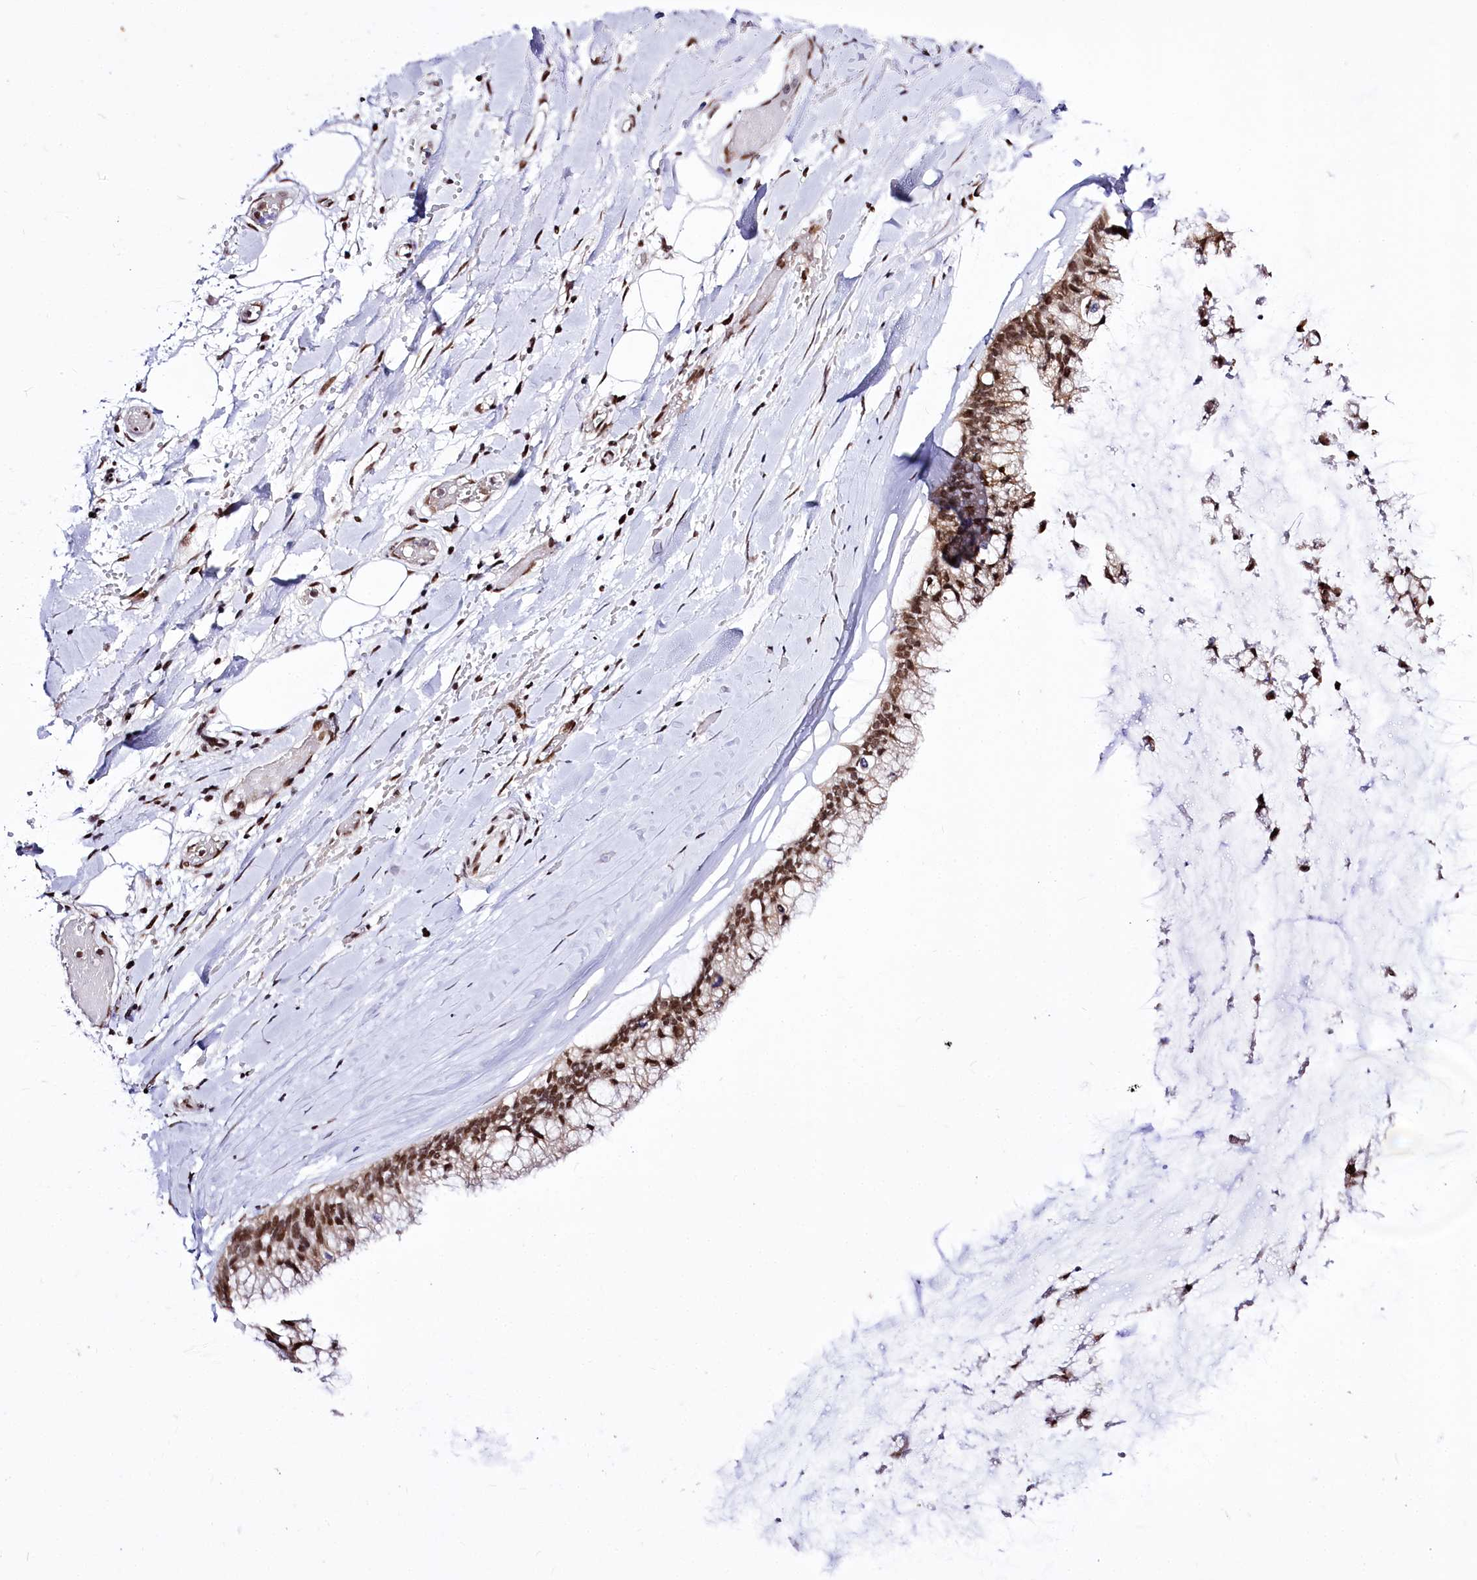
{"staining": {"intensity": "moderate", "quantity": ">75%", "location": "nuclear"}, "tissue": "ovarian cancer", "cell_type": "Tumor cells", "image_type": "cancer", "snomed": [{"axis": "morphology", "description": "Cystadenocarcinoma, mucinous, NOS"}, {"axis": "topography", "description": "Ovary"}], "caption": "This is a micrograph of immunohistochemistry (IHC) staining of ovarian mucinous cystadenocarcinoma, which shows moderate staining in the nuclear of tumor cells.", "gene": "POU4F3", "patient": {"sex": "female", "age": 39}}